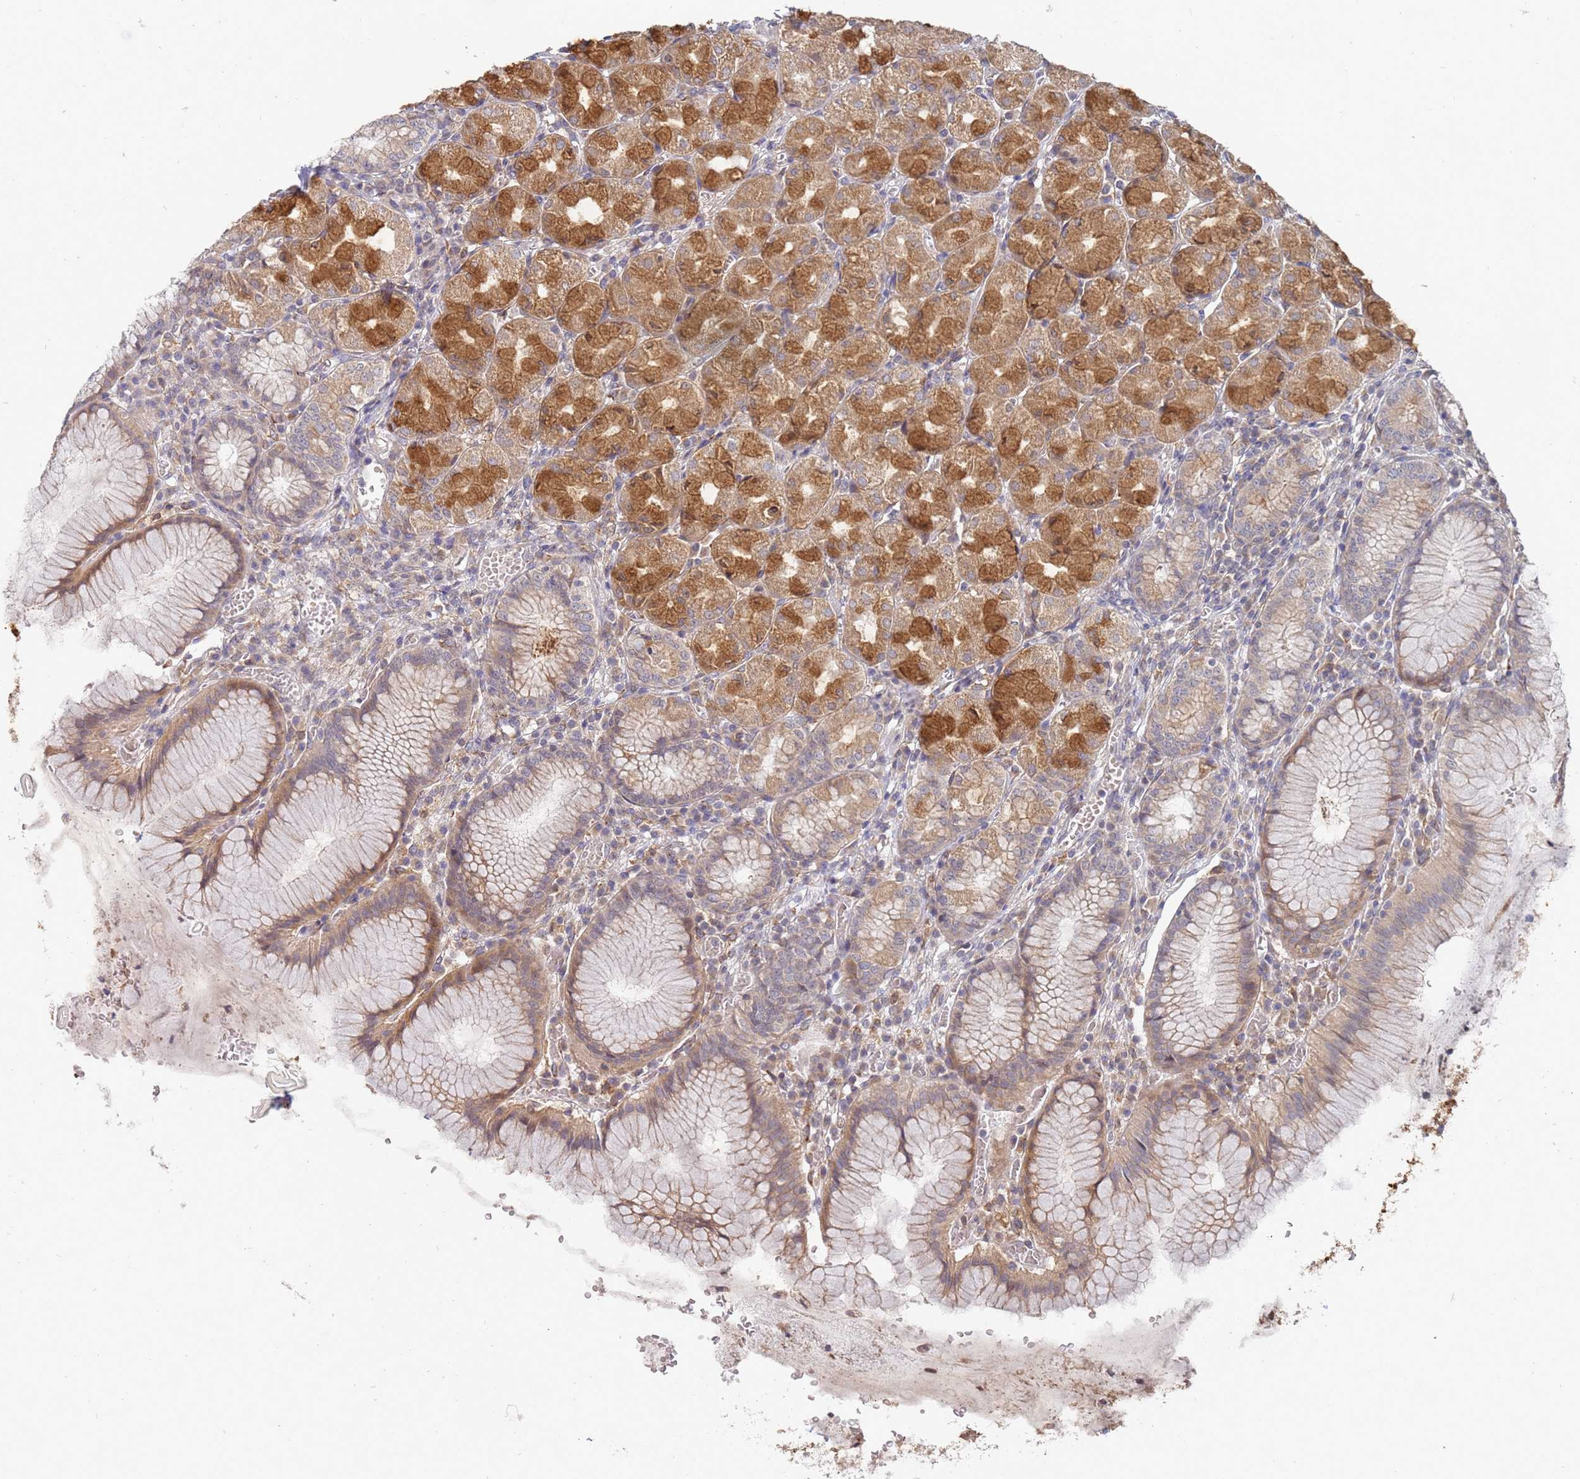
{"staining": {"intensity": "moderate", "quantity": ">75%", "location": "cytoplasmic/membranous"}, "tissue": "stomach", "cell_type": "Glandular cells", "image_type": "normal", "snomed": [{"axis": "morphology", "description": "Normal tissue, NOS"}, {"axis": "topography", "description": "Stomach"}], "caption": "A brown stain labels moderate cytoplasmic/membranous staining of a protein in glandular cells of normal stomach.", "gene": "VRK2", "patient": {"sex": "male", "age": 55}}